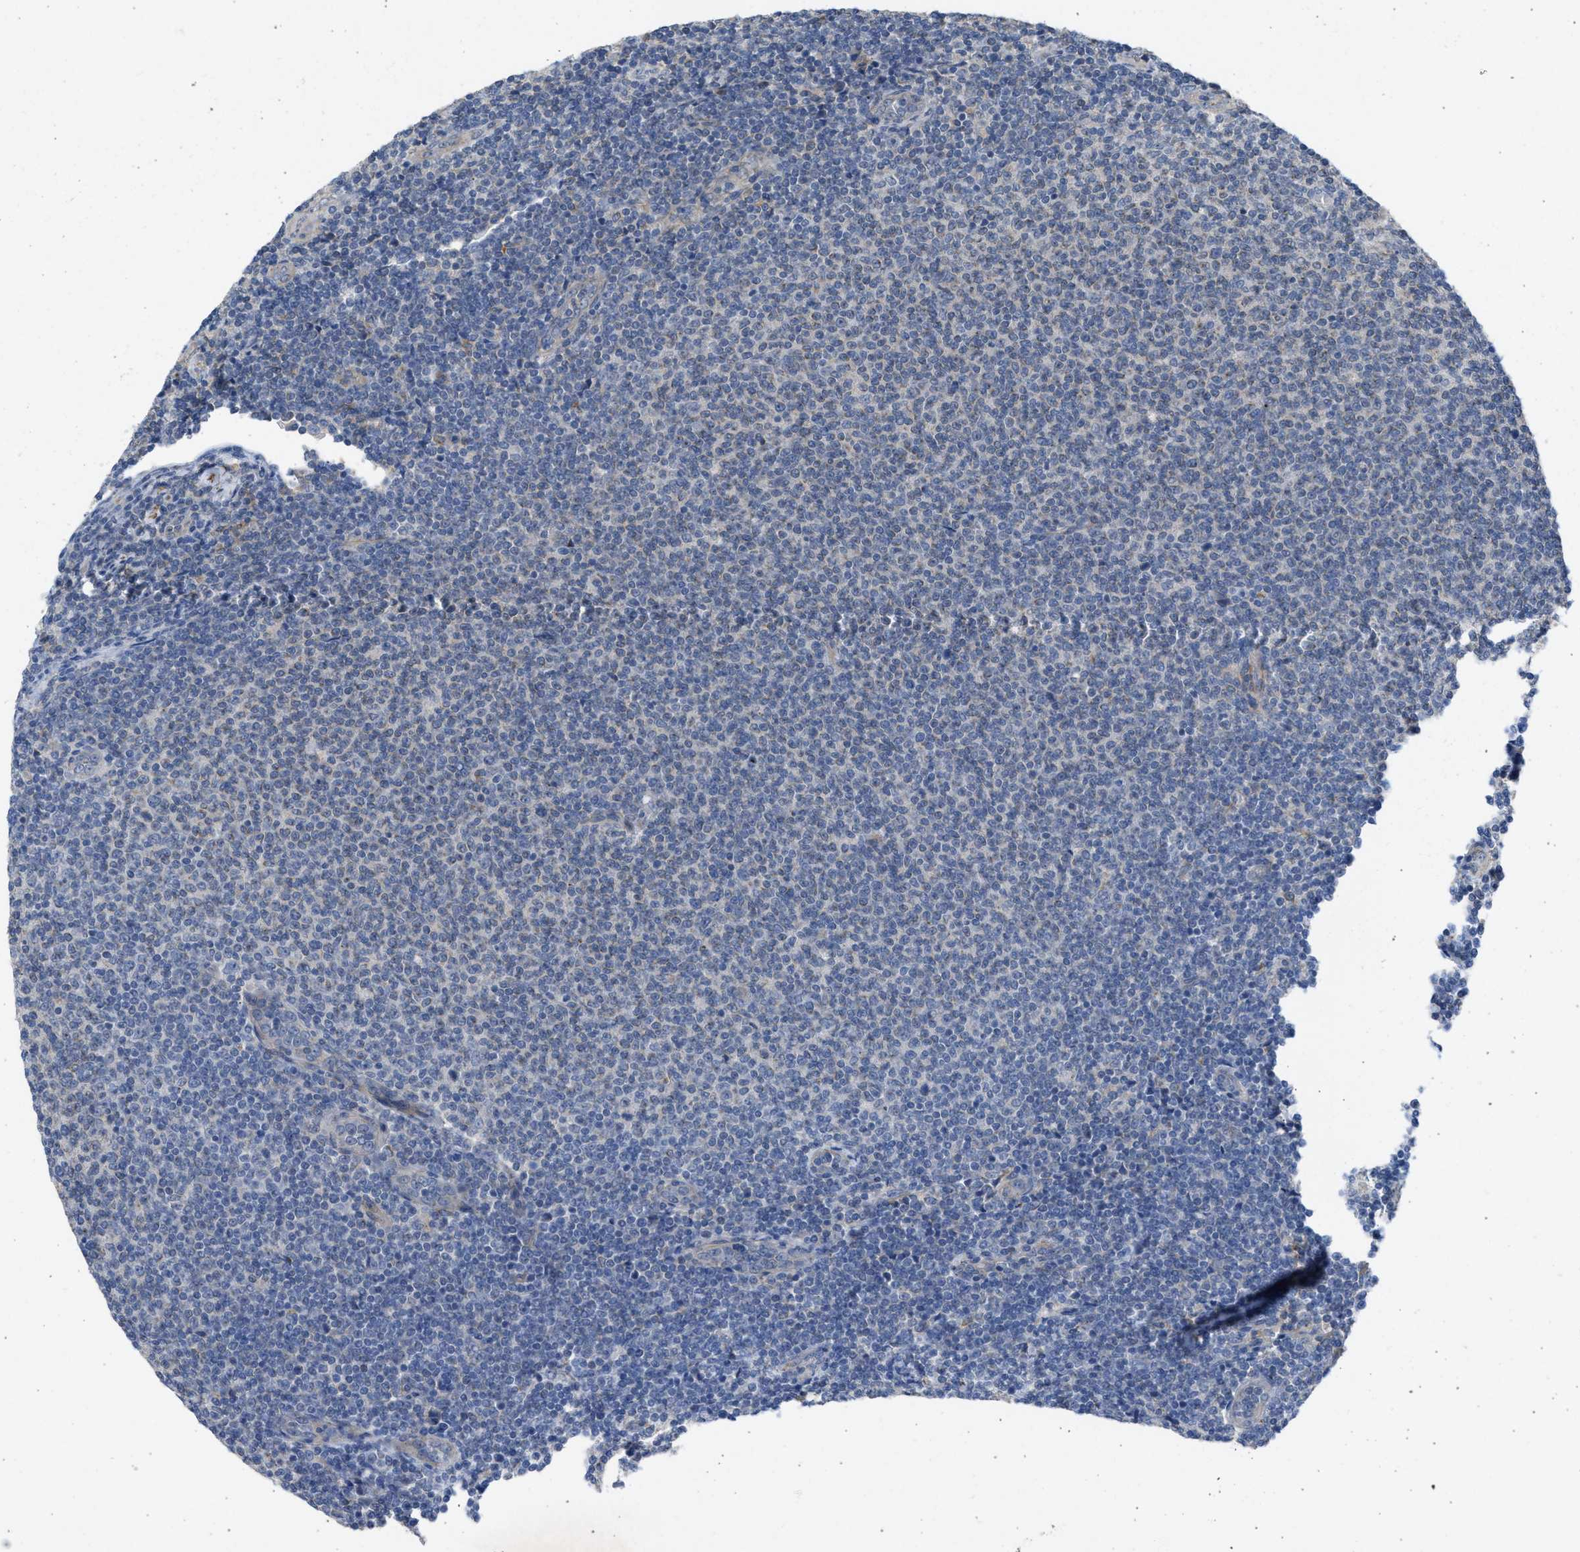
{"staining": {"intensity": "negative", "quantity": "none", "location": "none"}, "tissue": "lymphoma", "cell_type": "Tumor cells", "image_type": "cancer", "snomed": [{"axis": "morphology", "description": "Malignant lymphoma, non-Hodgkin's type, Low grade"}, {"axis": "topography", "description": "Lymph node"}], "caption": "This is a micrograph of IHC staining of lymphoma, which shows no positivity in tumor cells.", "gene": "PCNX3", "patient": {"sex": "male", "age": 66}}